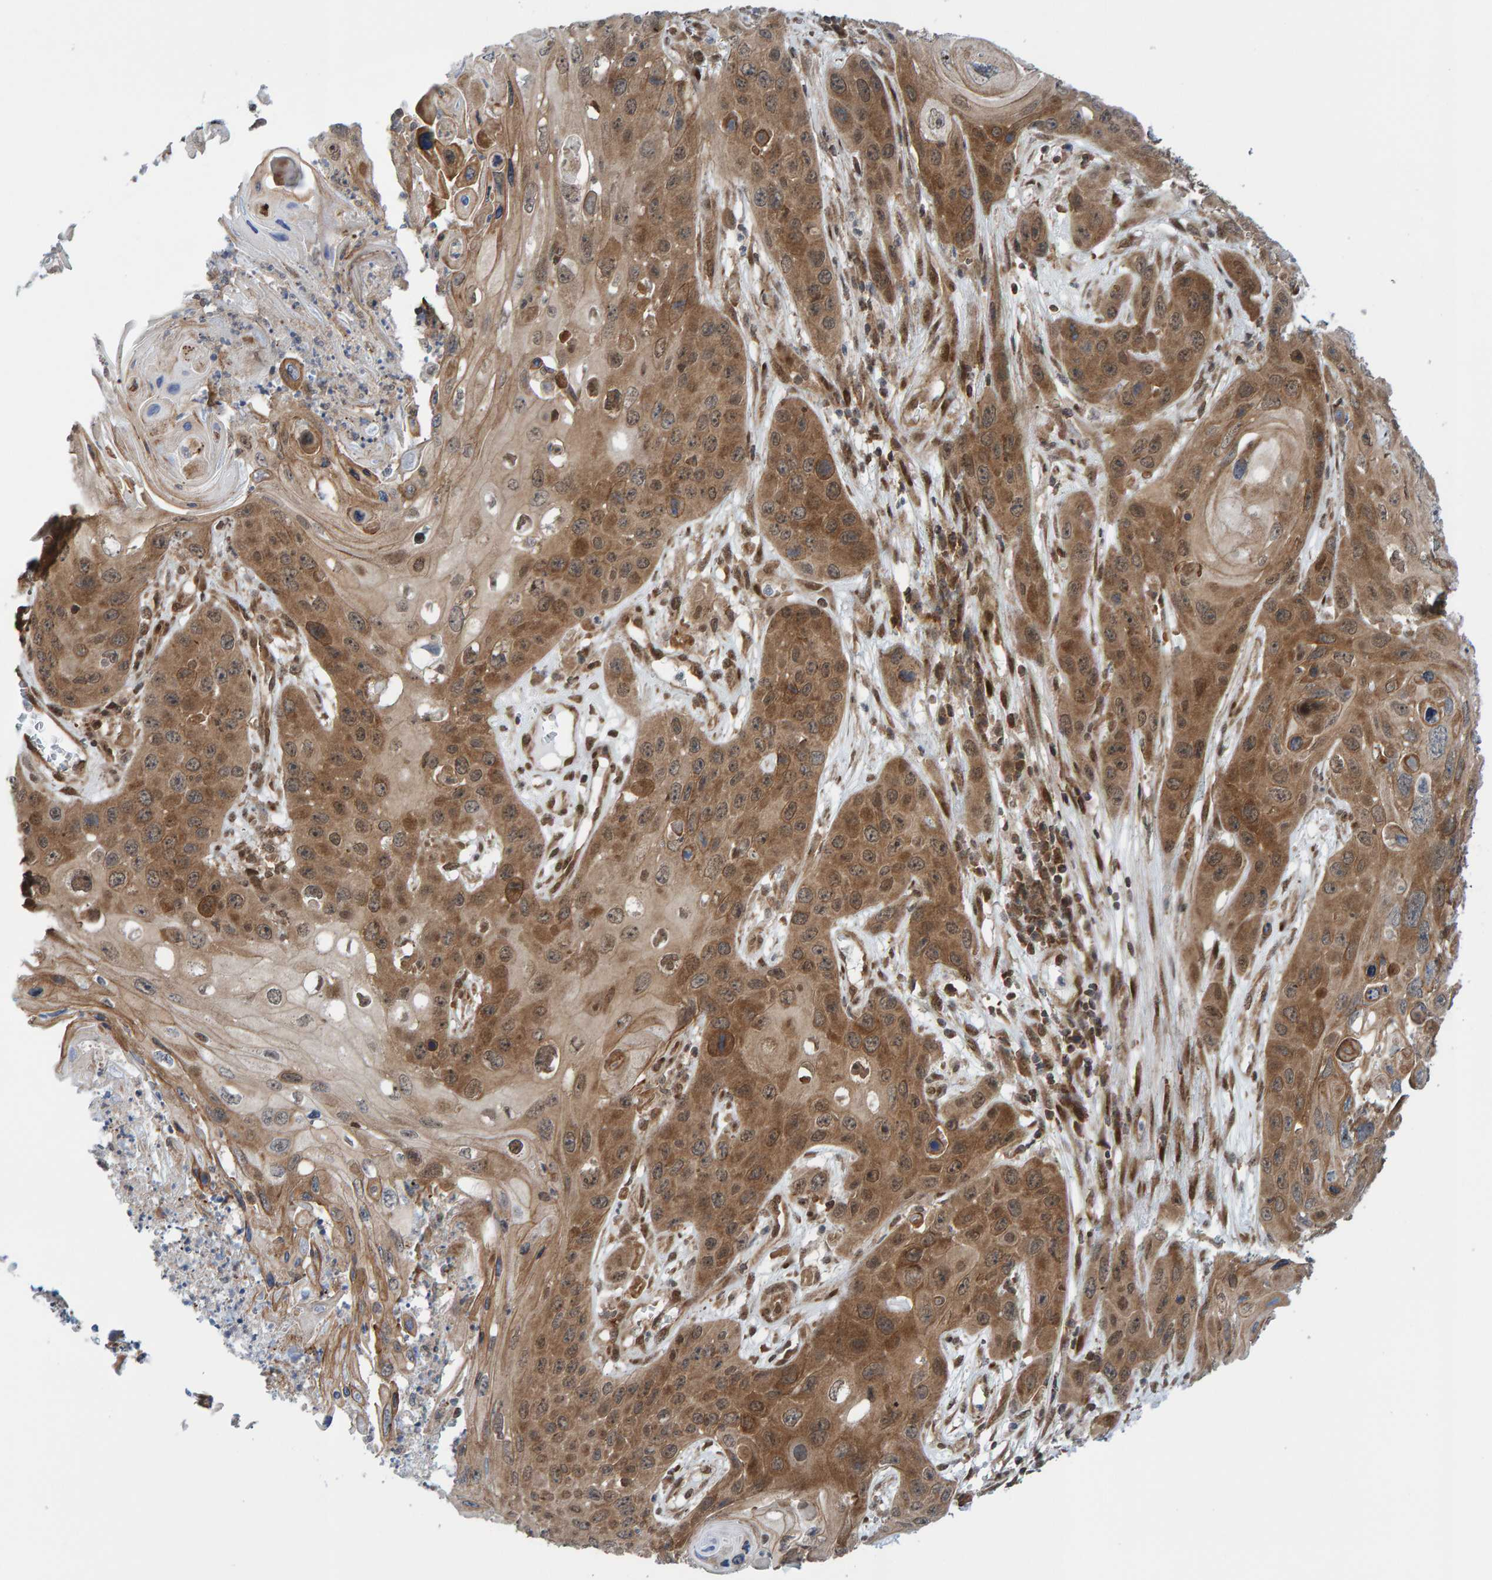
{"staining": {"intensity": "moderate", "quantity": ">75%", "location": "cytoplasmic/membranous"}, "tissue": "skin cancer", "cell_type": "Tumor cells", "image_type": "cancer", "snomed": [{"axis": "morphology", "description": "Squamous cell carcinoma, NOS"}, {"axis": "topography", "description": "Skin"}], "caption": "Skin cancer (squamous cell carcinoma) stained with DAB (3,3'-diaminobenzidine) IHC displays medium levels of moderate cytoplasmic/membranous expression in about >75% of tumor cells. The staining was performed using DAB to visualize the protein expression in brown, while the nuclei were stained in blue with hematoxylin (Magnification: 20x).", "gene": "ZNF366", "patient": {"sex": "male", "age": 55}}